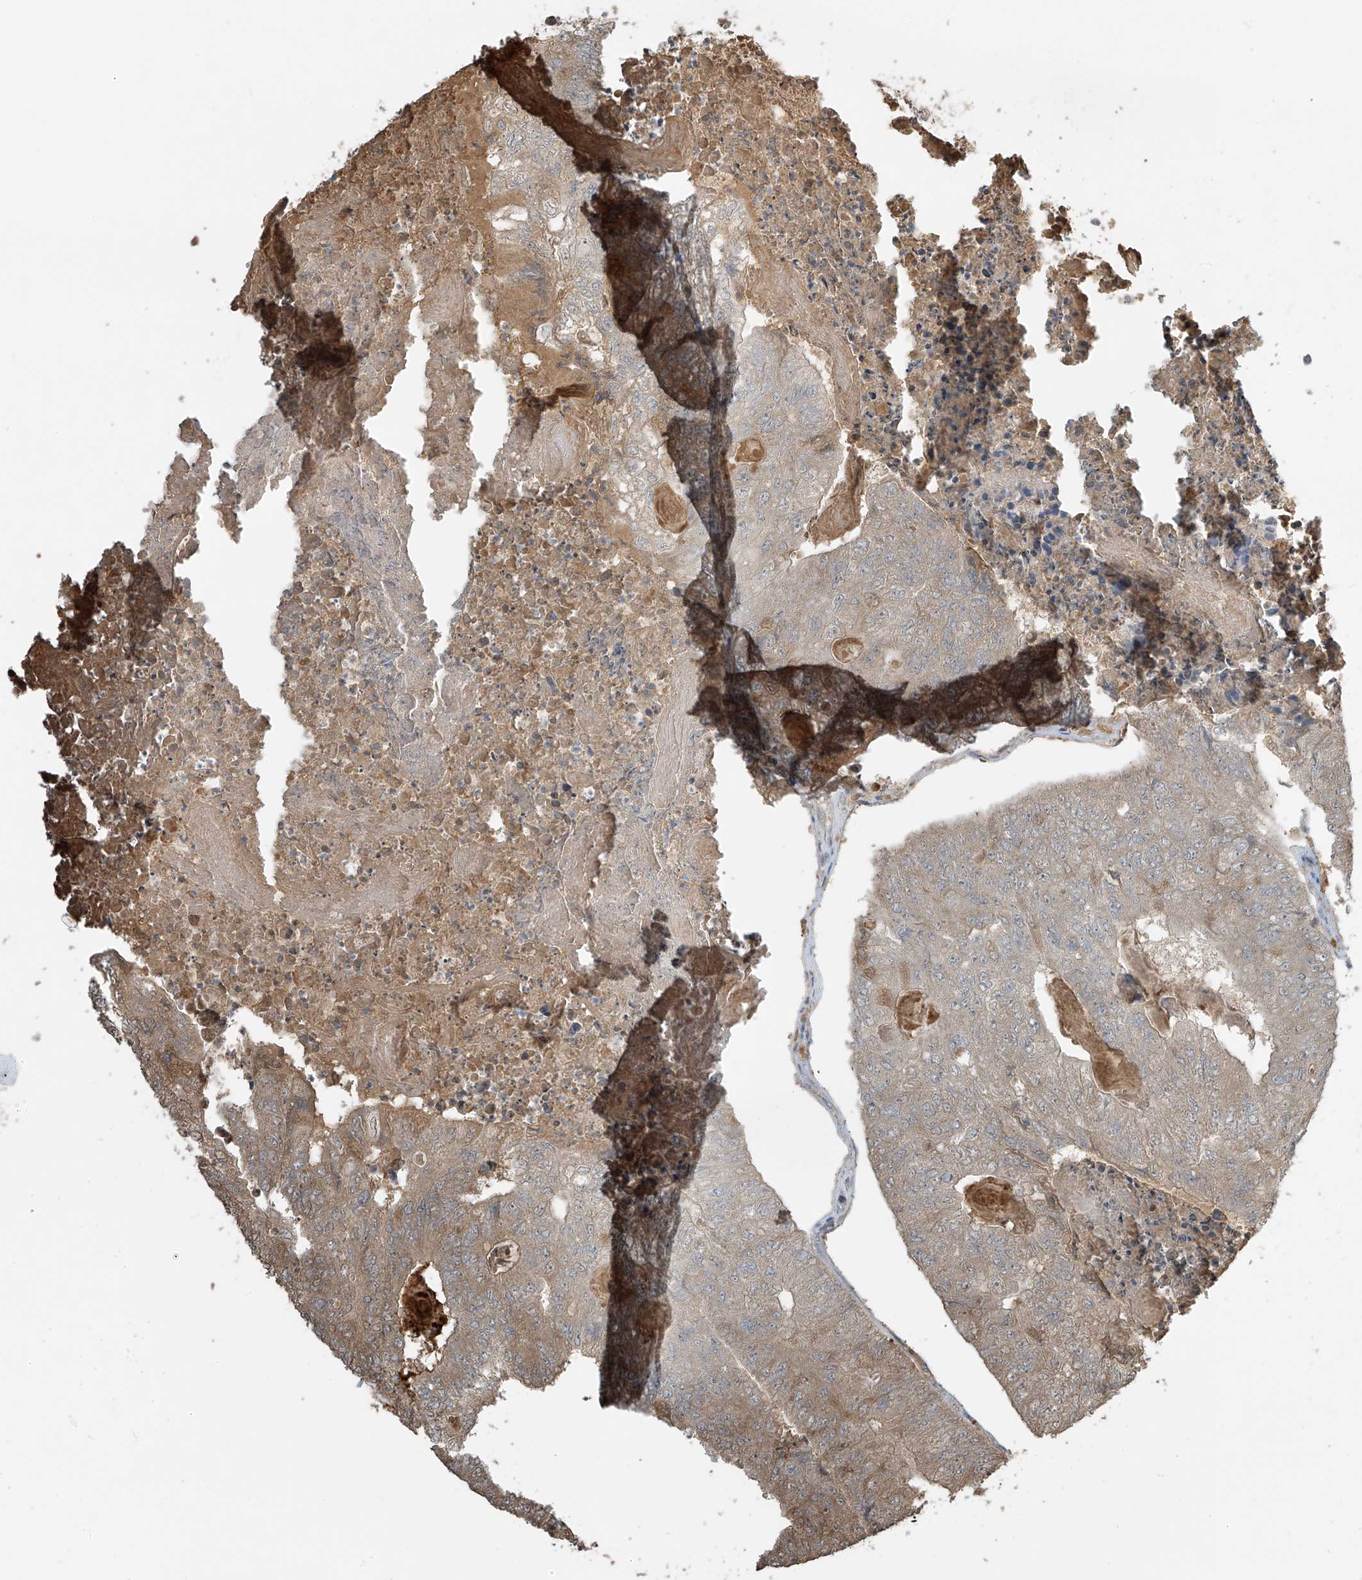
{"staining": {"intensity": "moderate", "quantity": ">75%", "location": "cytoplasmic/membranous"}, "tissue": "colorectal cancer", "cell_type": "Tumor cells", "image_type": "cancer", "snomed": [{"axis": "morphology", "description": "Adenocarcinoma, NOS"}, {"axis": "topography", "description": "Colon"}], "caption": "Moderate cytoplasmic/membranous protein staining is identified in about >75% of tumor cells in adenocarcinoma (colorectal).", "gene": "SLFN14", "patient": {"sex": "female", "age": 67}}